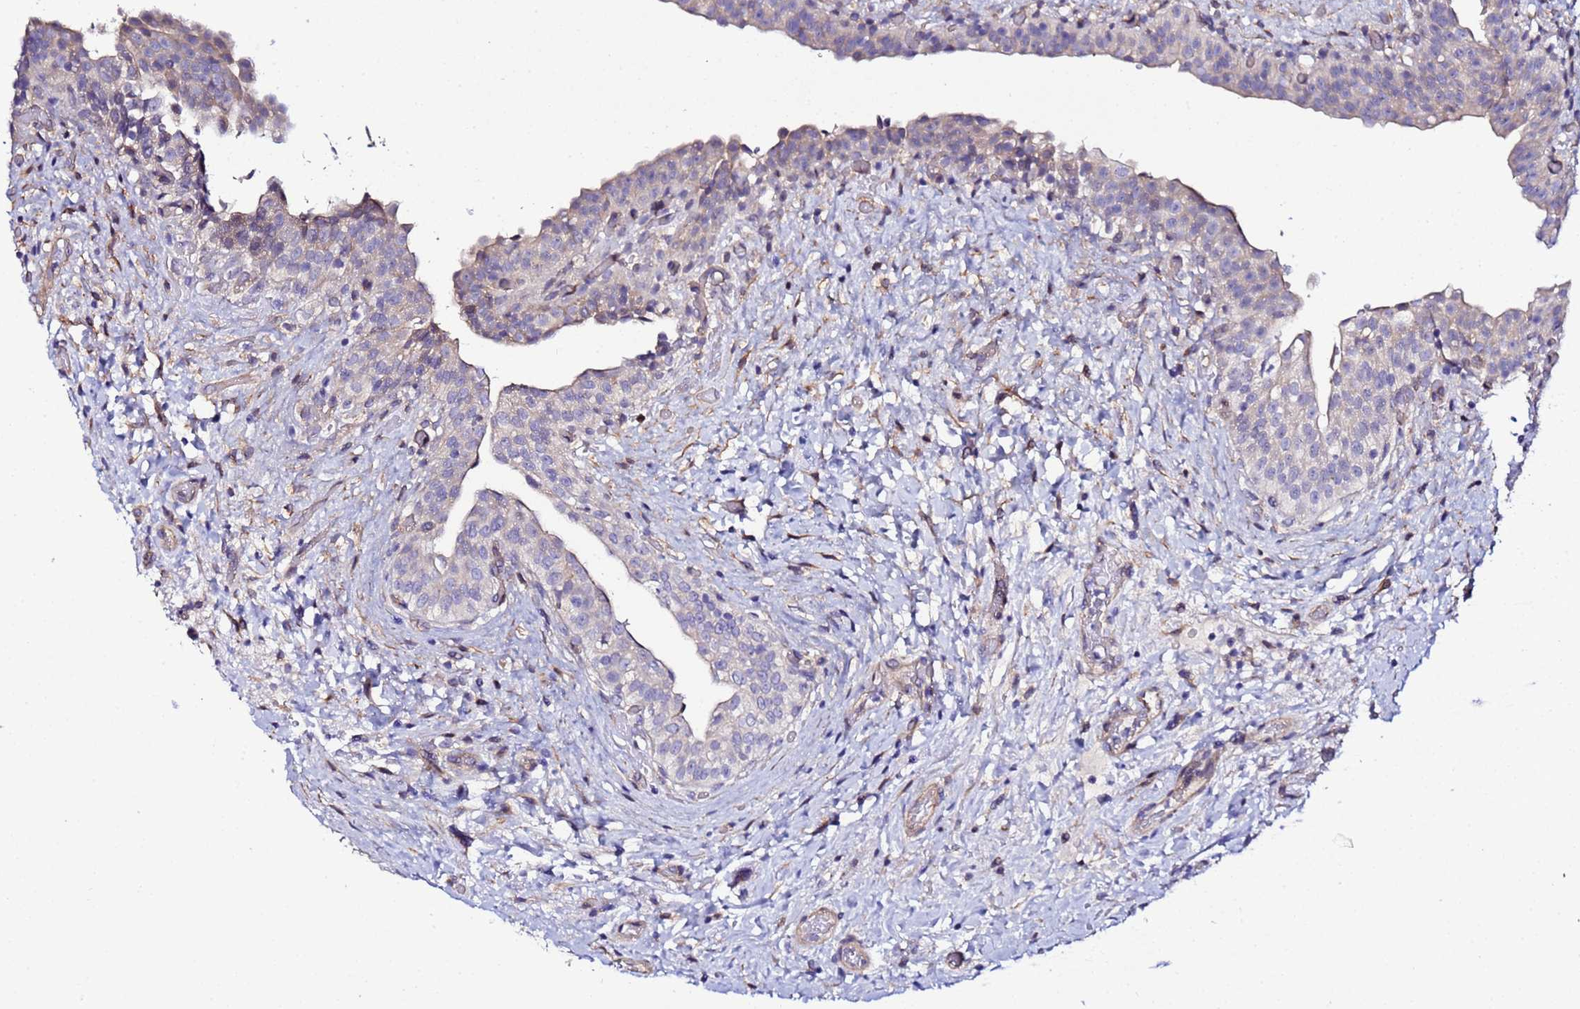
{"staining": {"intensity": "weak", "quantity": "<25%", "location": "cytoplasmic/membranous"}, "tissue": "urinary bladder", "cell_type": "Urothelial cells", "image_type": "normal", "snomed": [{"axis": "morphology", "description": "Normal tissue, NOS"}, {"axis": "topography", "description": "Urinary bladder"}], "caption": "Immunohistochemistry micrograph of normal urinary bladder: urinary bladder stained with DAB (3,3'-diaminobenzidine) displays no significant protein staining in urothelial cells.", "gene": "JRKL", "patient": {"sex": "male", "age": 69}}